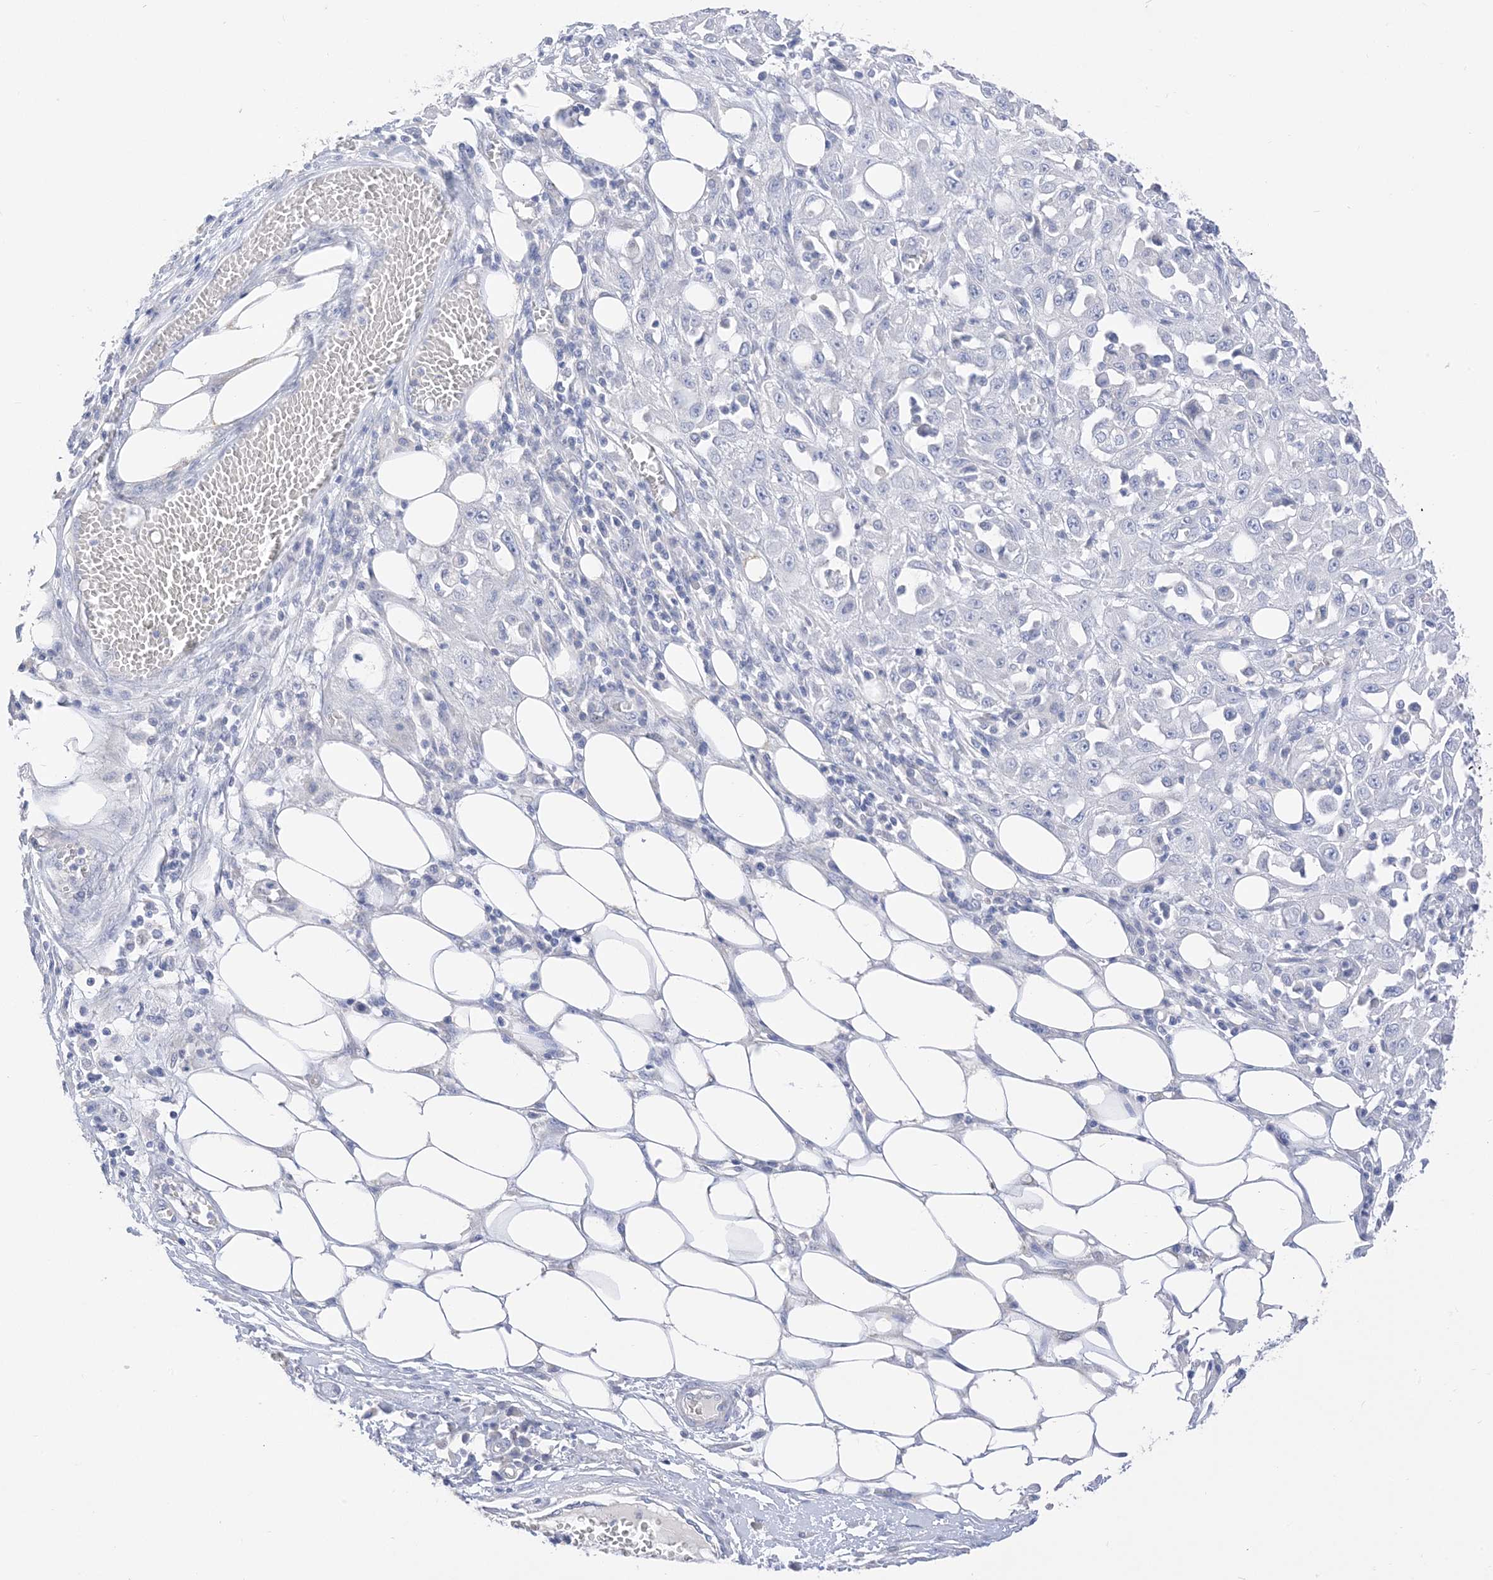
{"staining": {"intensity": "negative", "quantity": "none", "location": "none"}, "tissue": "skin cancer", "cell_type": "Tumor cells", "image_type": "cancer", "snomed": [{"axis": "morphology", "description": "Squamous cell carcinoma, NOS"}, {"axis": "morphology", "description": "Squamous cell carcinoma, metastatic, NOS"}, {"axis": "topography", "description": "Skin"}, {"axis": "topography", "description": "Lymph node"}], "caption": "Immunohistochemical staining of skin cancer (metastatic squamous cell carcinoma) reveals no significant expression in tumor cells.", "gene": "MUC17", "patient": {"sex": "male", "age": 75}}